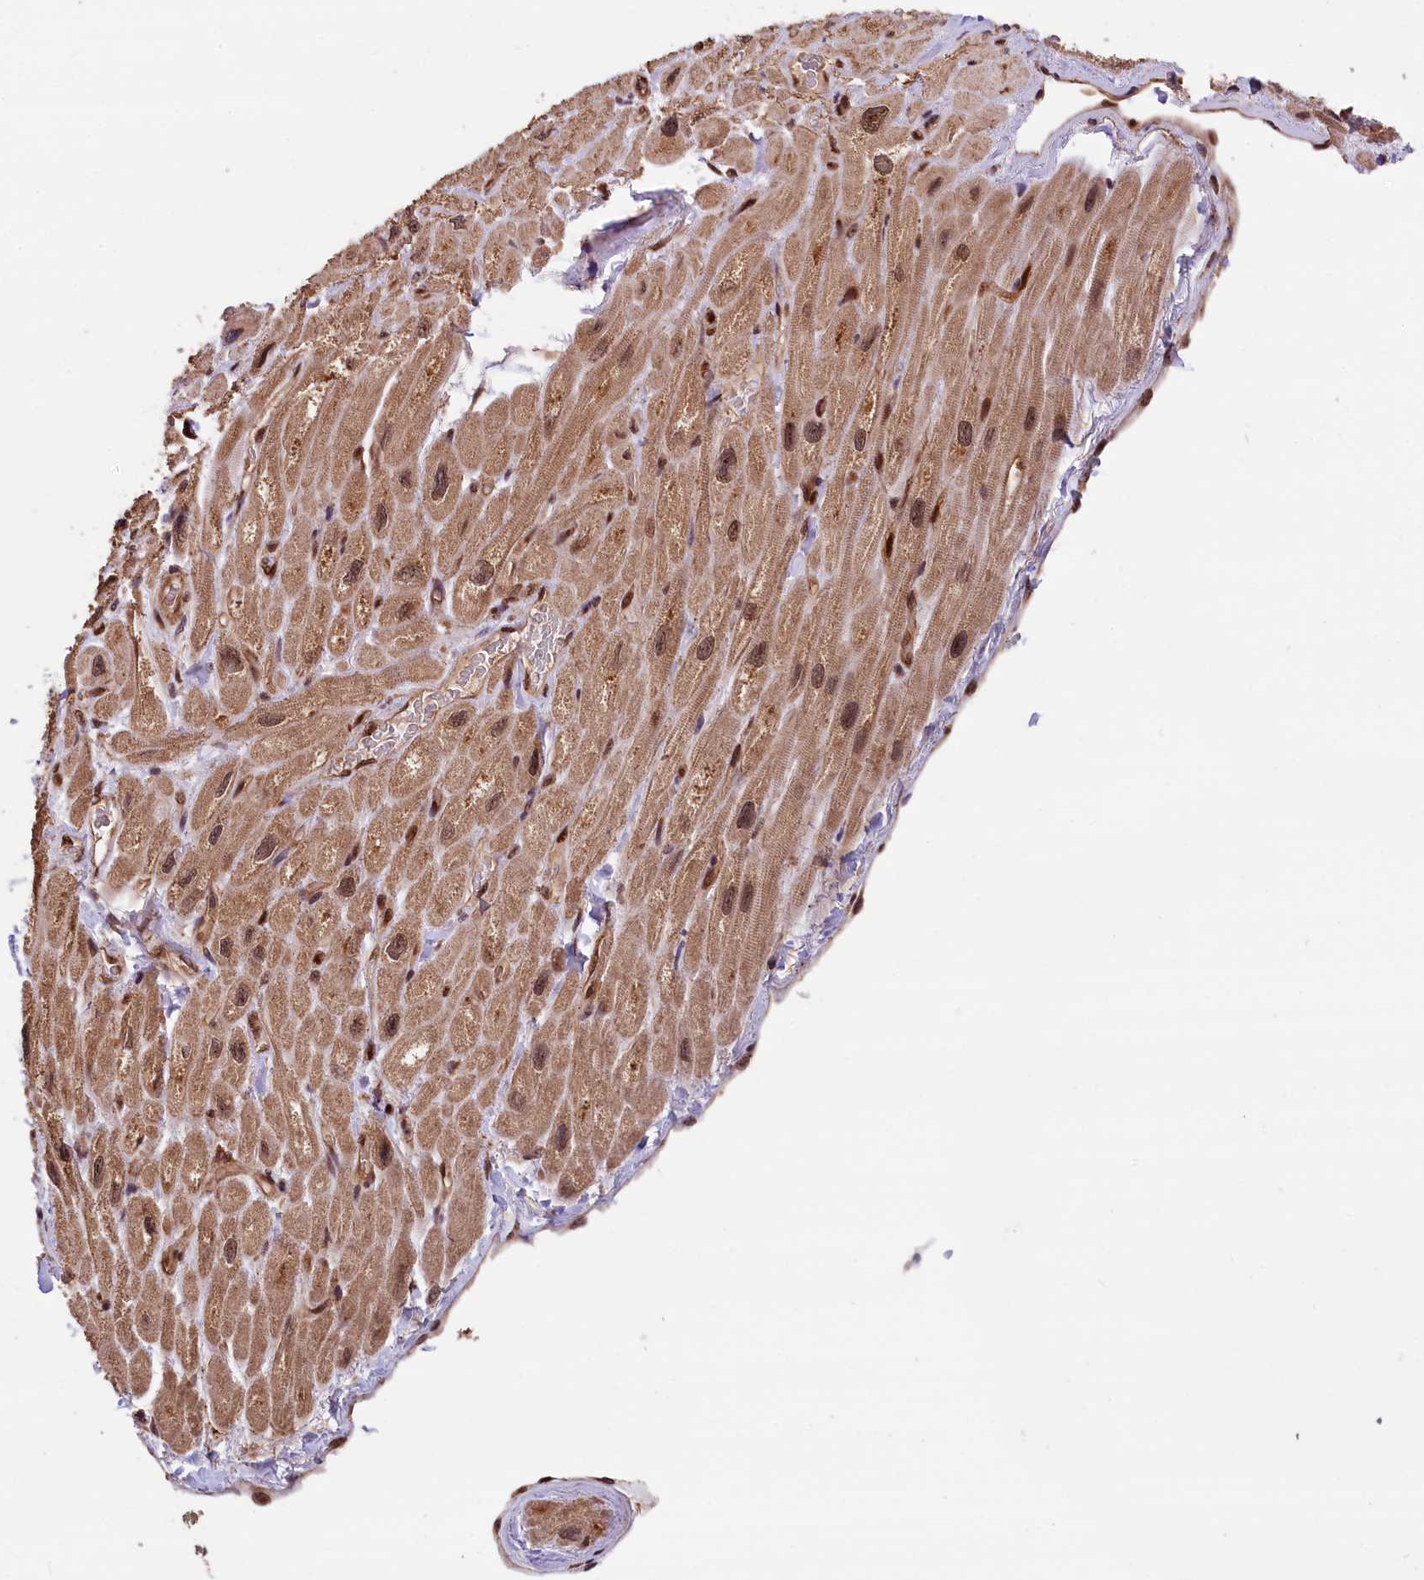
{"staining": {"intensity": "moderate", "quantity": "<25%", "location": "cytoplasmic/membranous,nuclear"}, "tissue": "heart muscle", "cell_type": "Cardiomyocytes", "image_type": "normal", "snomed": [{"axis": "morphology", "description": "Normal tissue, NOS"}, {"axis": "topography", "description": "Heart"}], "caption": "Immunohistochemistry (IHC) image of normal human heart muscle stained for a protein (brown), which reveals low levels of moderate cytoplasmic/membranous,nuclear staining in approximately <25% of cardiomyocytes.", "gene": "IST1", "patient": {"sex": "male", "age": 65}}